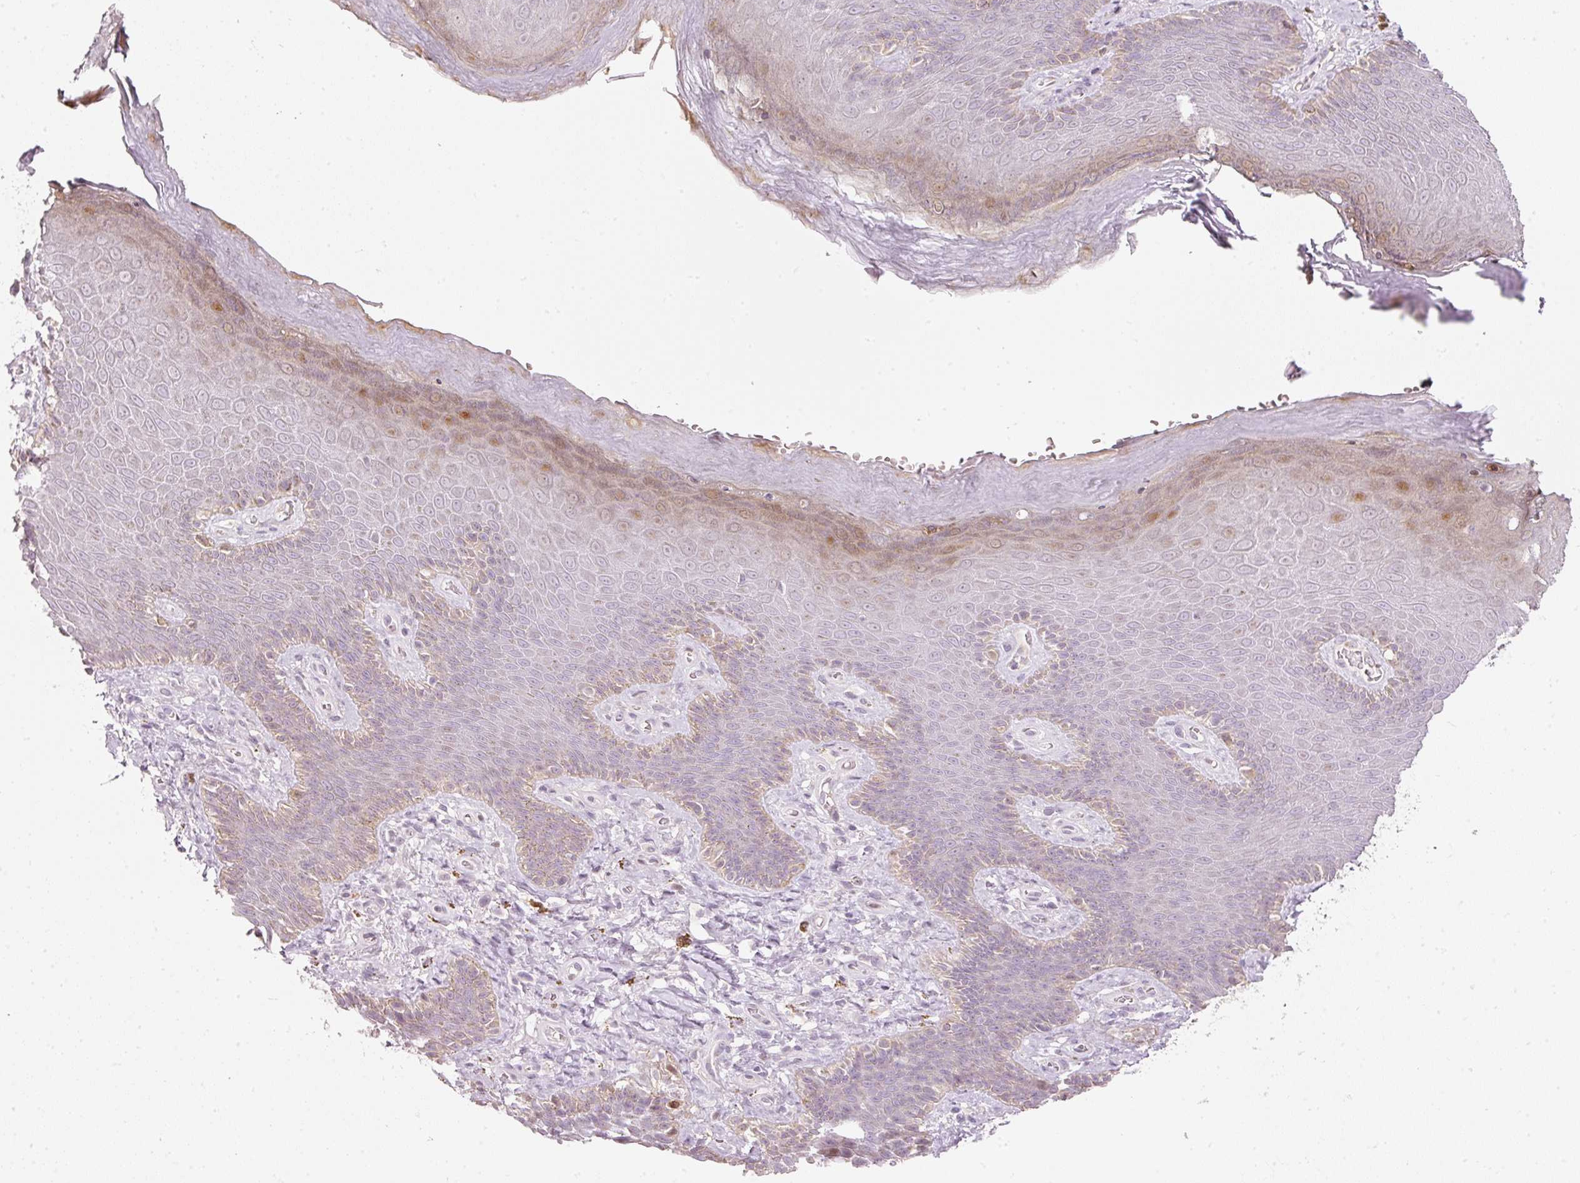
{"staining": {"intensity": "weak", "quantity": "25%-75%", "location": "nuclear"}, "tissue": "skin", "cell_type": "Epidermal cells", "image_type": "normal", "snomed": [{"axis": "morphology", "description": "Normal tissue, NOS"}, {"axis": "topography", "description": "Anal"}, {"axis": "topography", "description": "Peripheral nerve tissue"}], "caption": "A low amount of weak nuclear staining is identified in about 25%-75% of epidermal cells in benign skin.", "gene": "RNF39", "patient": {"sex": "male", "age": 53}}